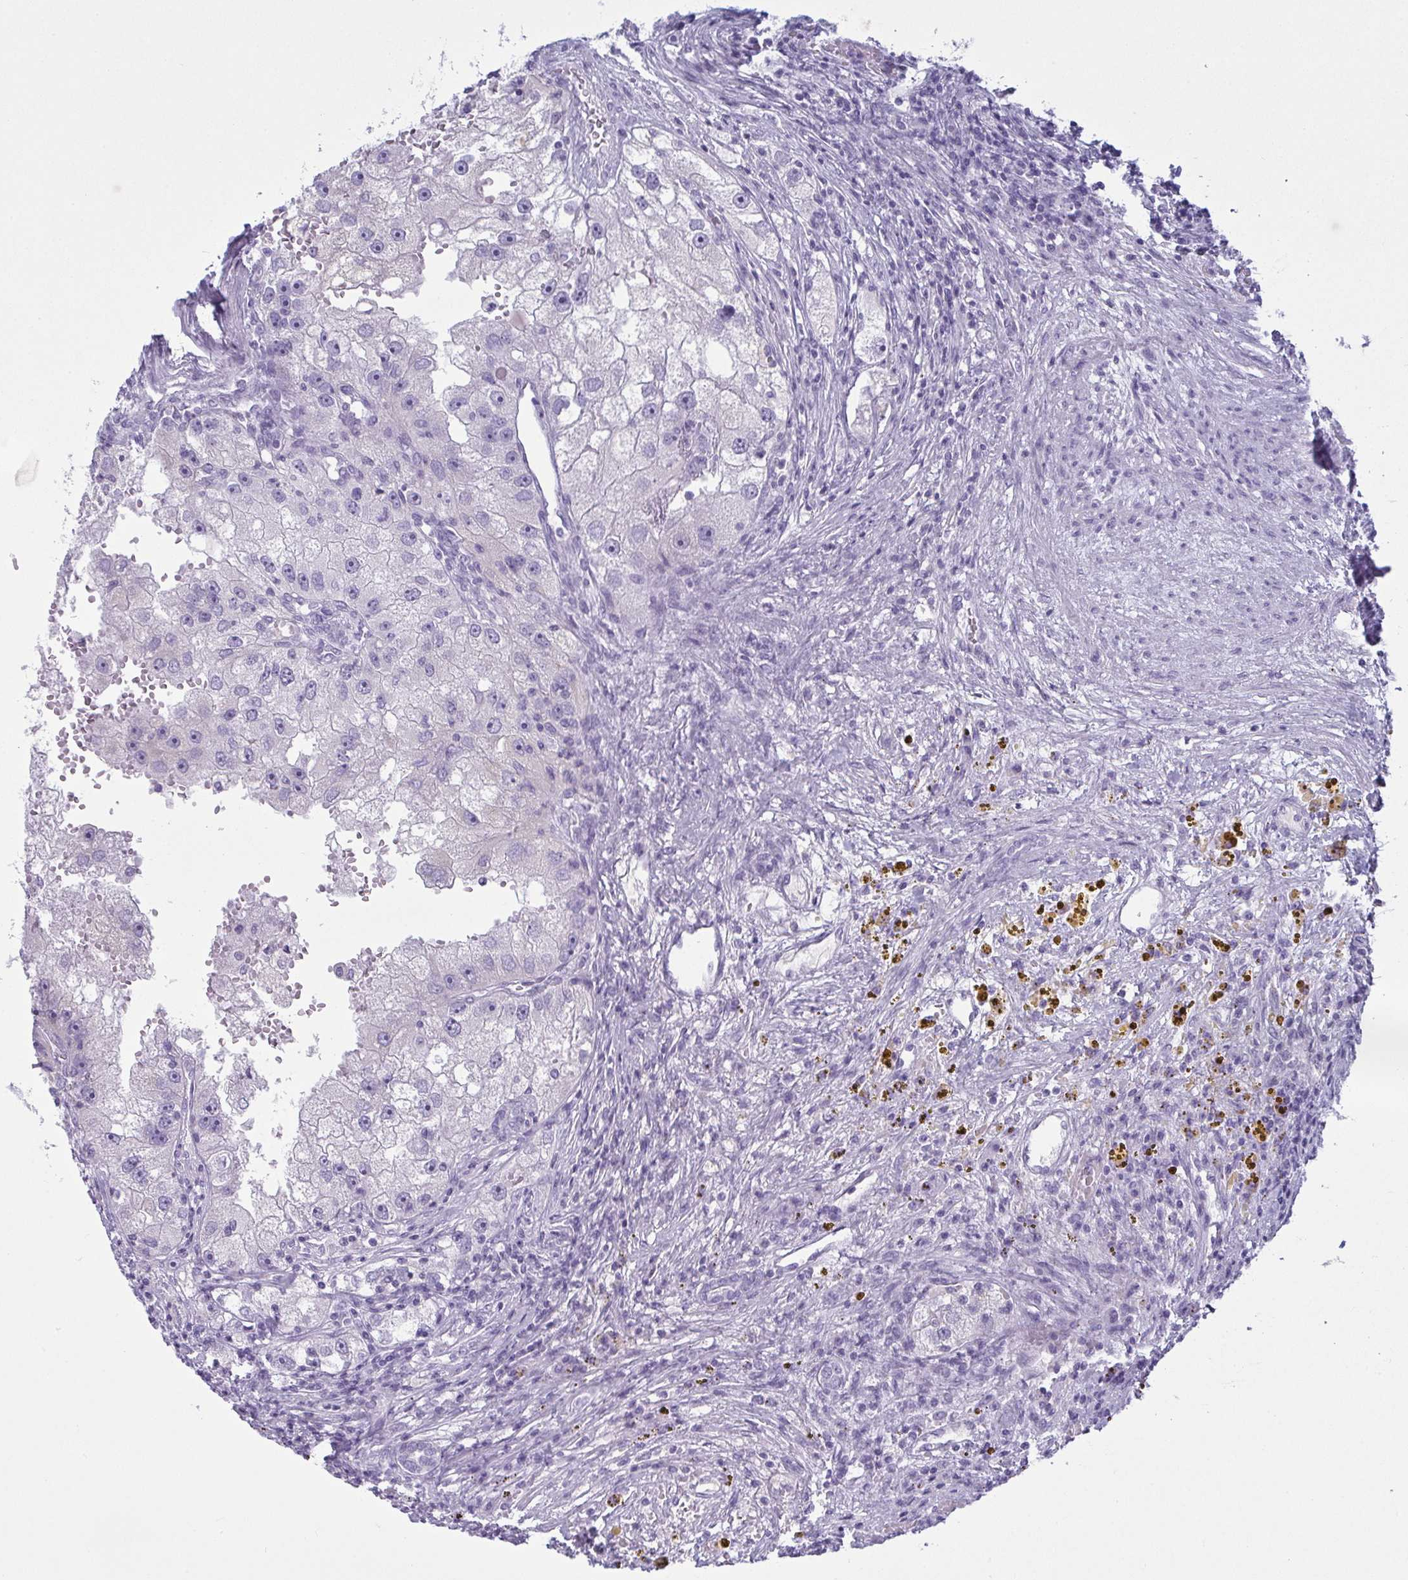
{"staining": {"intensity": "negative", "quantity": "none", "location": "none"}, "tissue": "renal cancer", "cell_type": "Tumor cells", "image_type": "cancer", "snomed": [{"axis": "morphology", "description": "Adenocarcinoma, NOS"}, {"axis": "topography", "description": "Kidney"}], "caption": "The histopathology image demonstrates no staining of tumor cells in renal cancer (adenocarcinoma). Brightfield microscopy of IHC stained with DAB (3,3'-diaminobenzidine) (brown) and hematoxylin (blue), captured at high magnification.", "gene": "SERPINB10", "patient": {"sex": "male", "age": 63}}